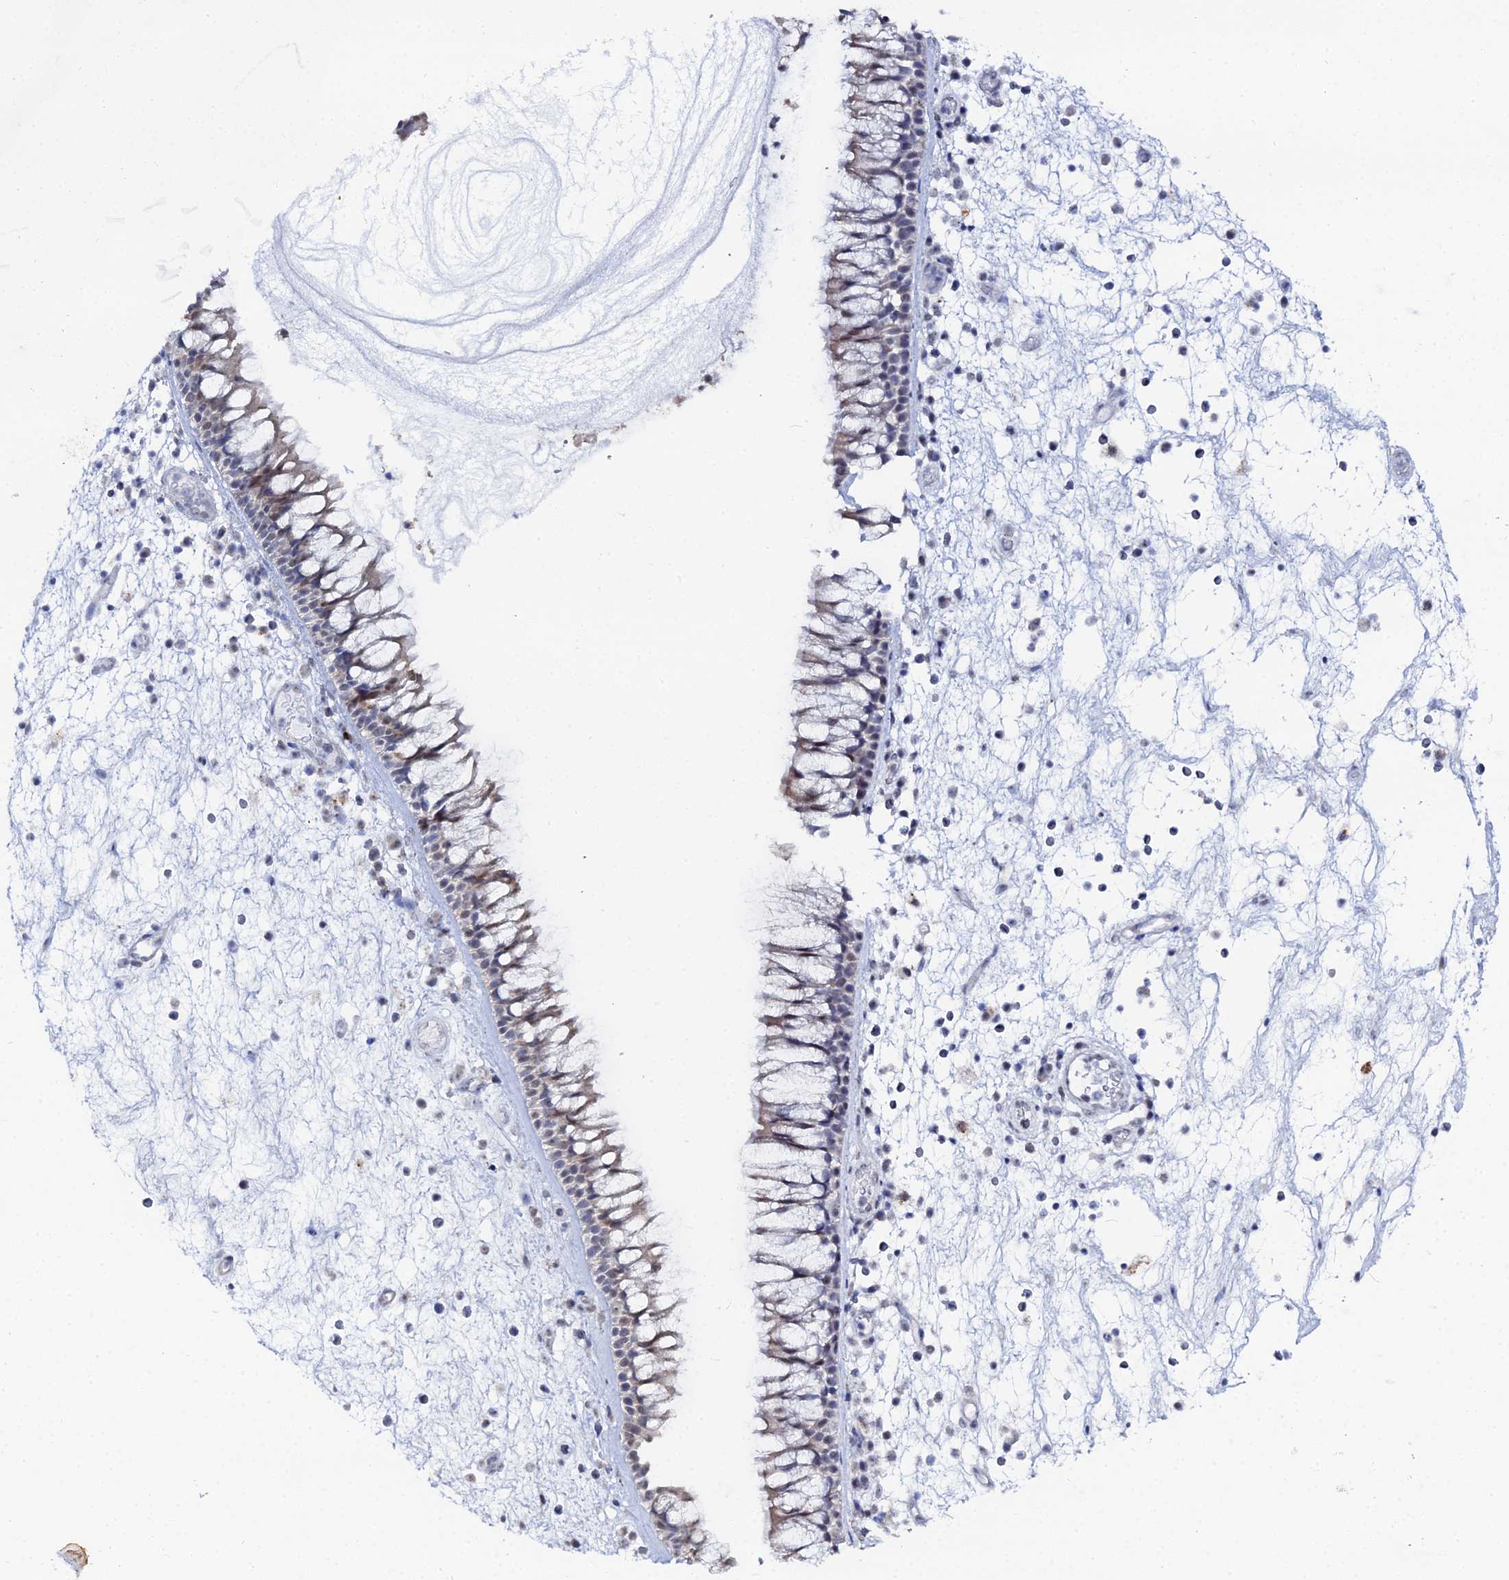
{"staining": {"intensity": "weak", "quantity": "<25%", "location": "nuclear"}, "tissue": "nasopharynx", "cell_type": "Respiratory epithelial cells", "image_type": "normal", "snomed": [{"axis": "morphology", "description": "Normal tissue, NOS"}, {"axis": "morphology", "description": "Inflammation, NOS"}, {"axis": "morphology", "description": "Malignant melanoma, Metastatic site"}, {"axis": "topography", "description": "Nasopharynx"}], "caption": "DAB immunohistochemical staining of unremarkable human nasopharynx demonstrates no significant expression in respiratory epithelial cells. Brightfield microscopy of immunohistochemistry stained with DAB (brown) and hematoxylin (blue), captured at high magnification.", "gene": "THAP4", "patient": {"sex": "male", "age": 70}}